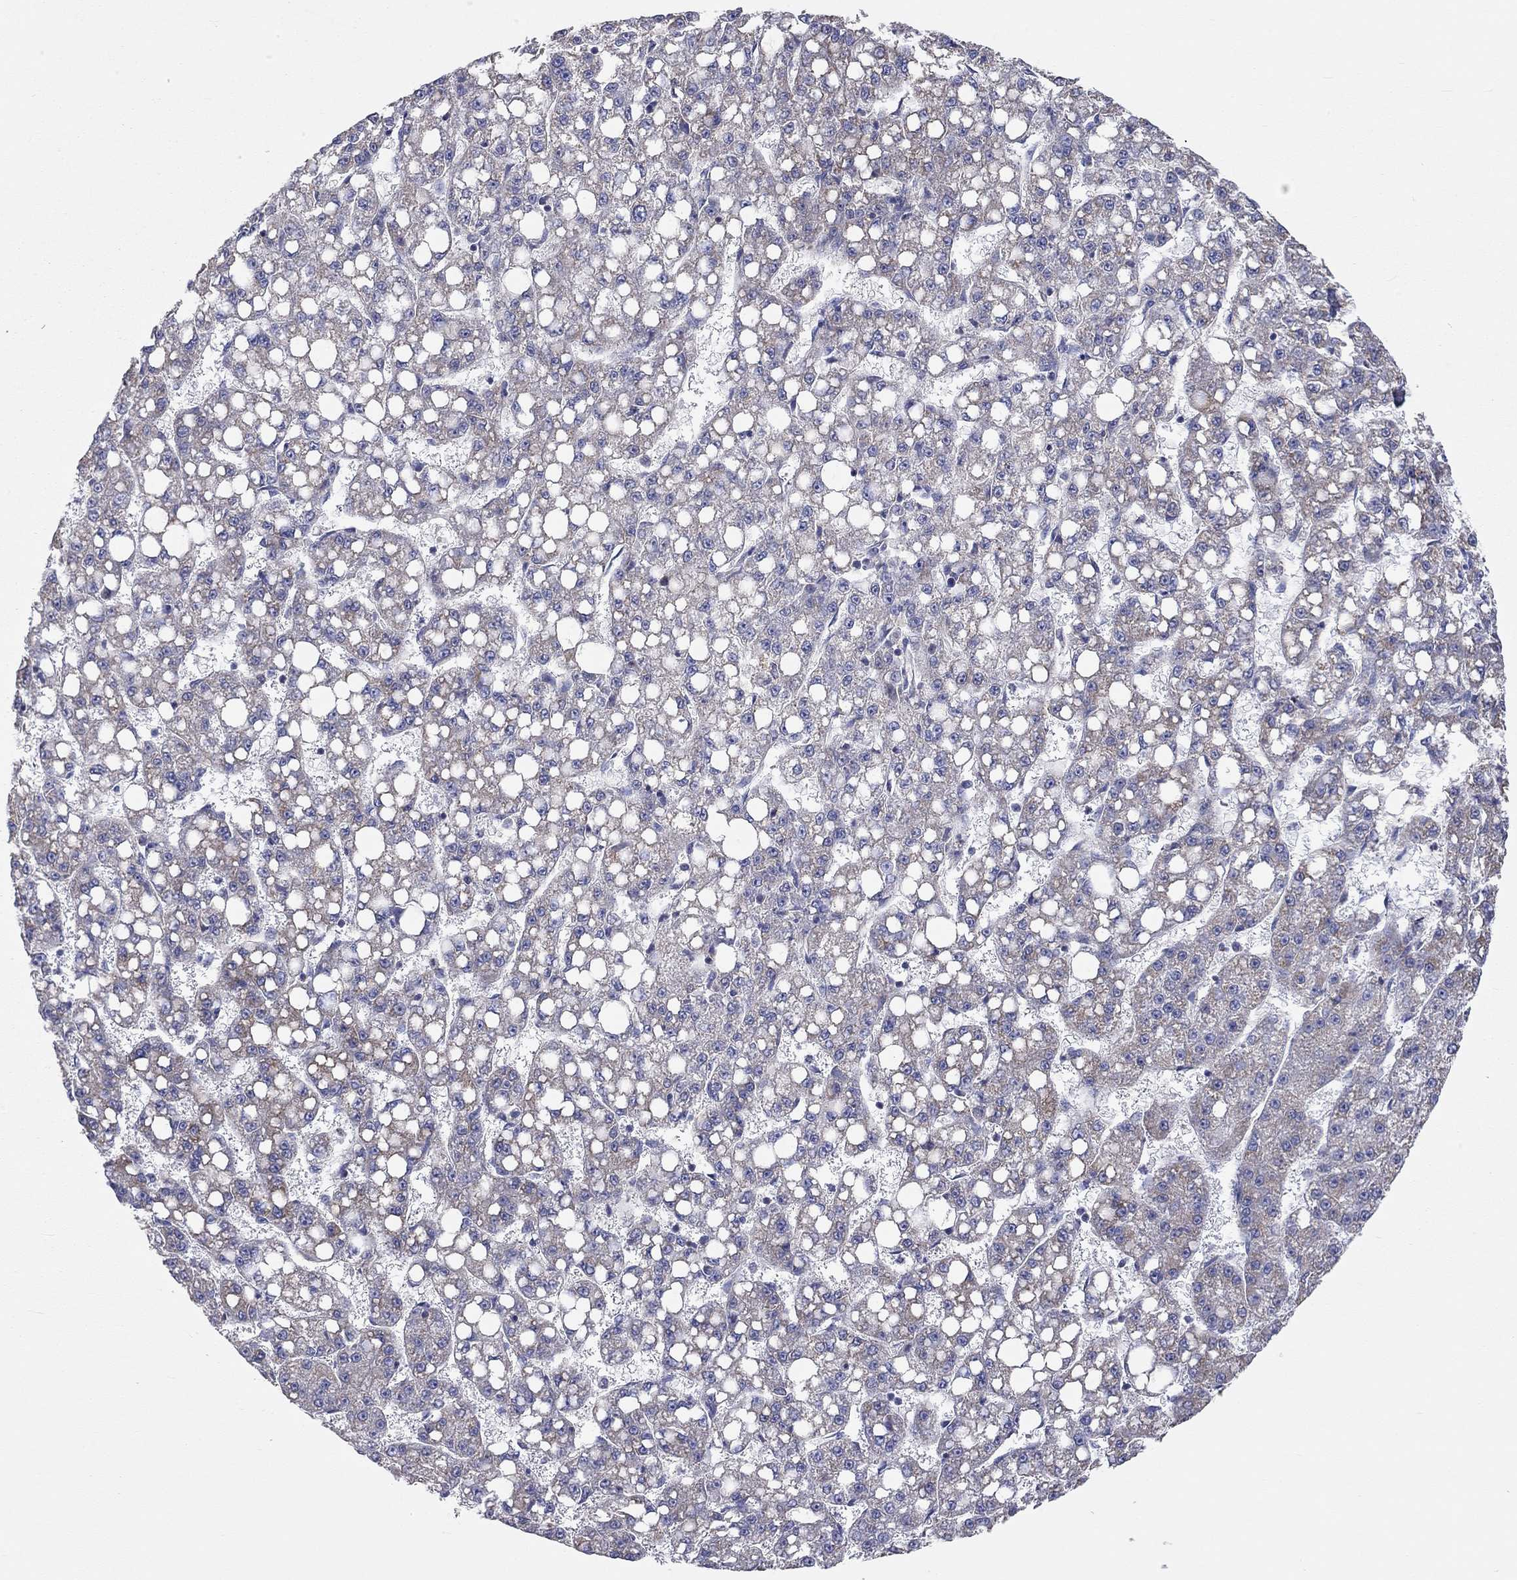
{"staining": {"intensity": "moderate", "quantity": "<25%", "location": "cytoplasmic/membranous"}, "tissue": "liver cancer", "cell_type": "Tumor cells", "image_type": "cancer", "snomed": [{"axis": "morphology", "description": "Carcinoma, Hepatocellular, NOS"}, {"axis": "topography", "description": "Liver"}], "caption": "Immunohistochemistry image of human liver cancer stained for a protein (brown), which shows low levels of moderate cytoplasmic/membranous staining in approximately <25% of tumor cells.", "gene": "RCAN1", "patient": {"sex": "female", "age": 65}}